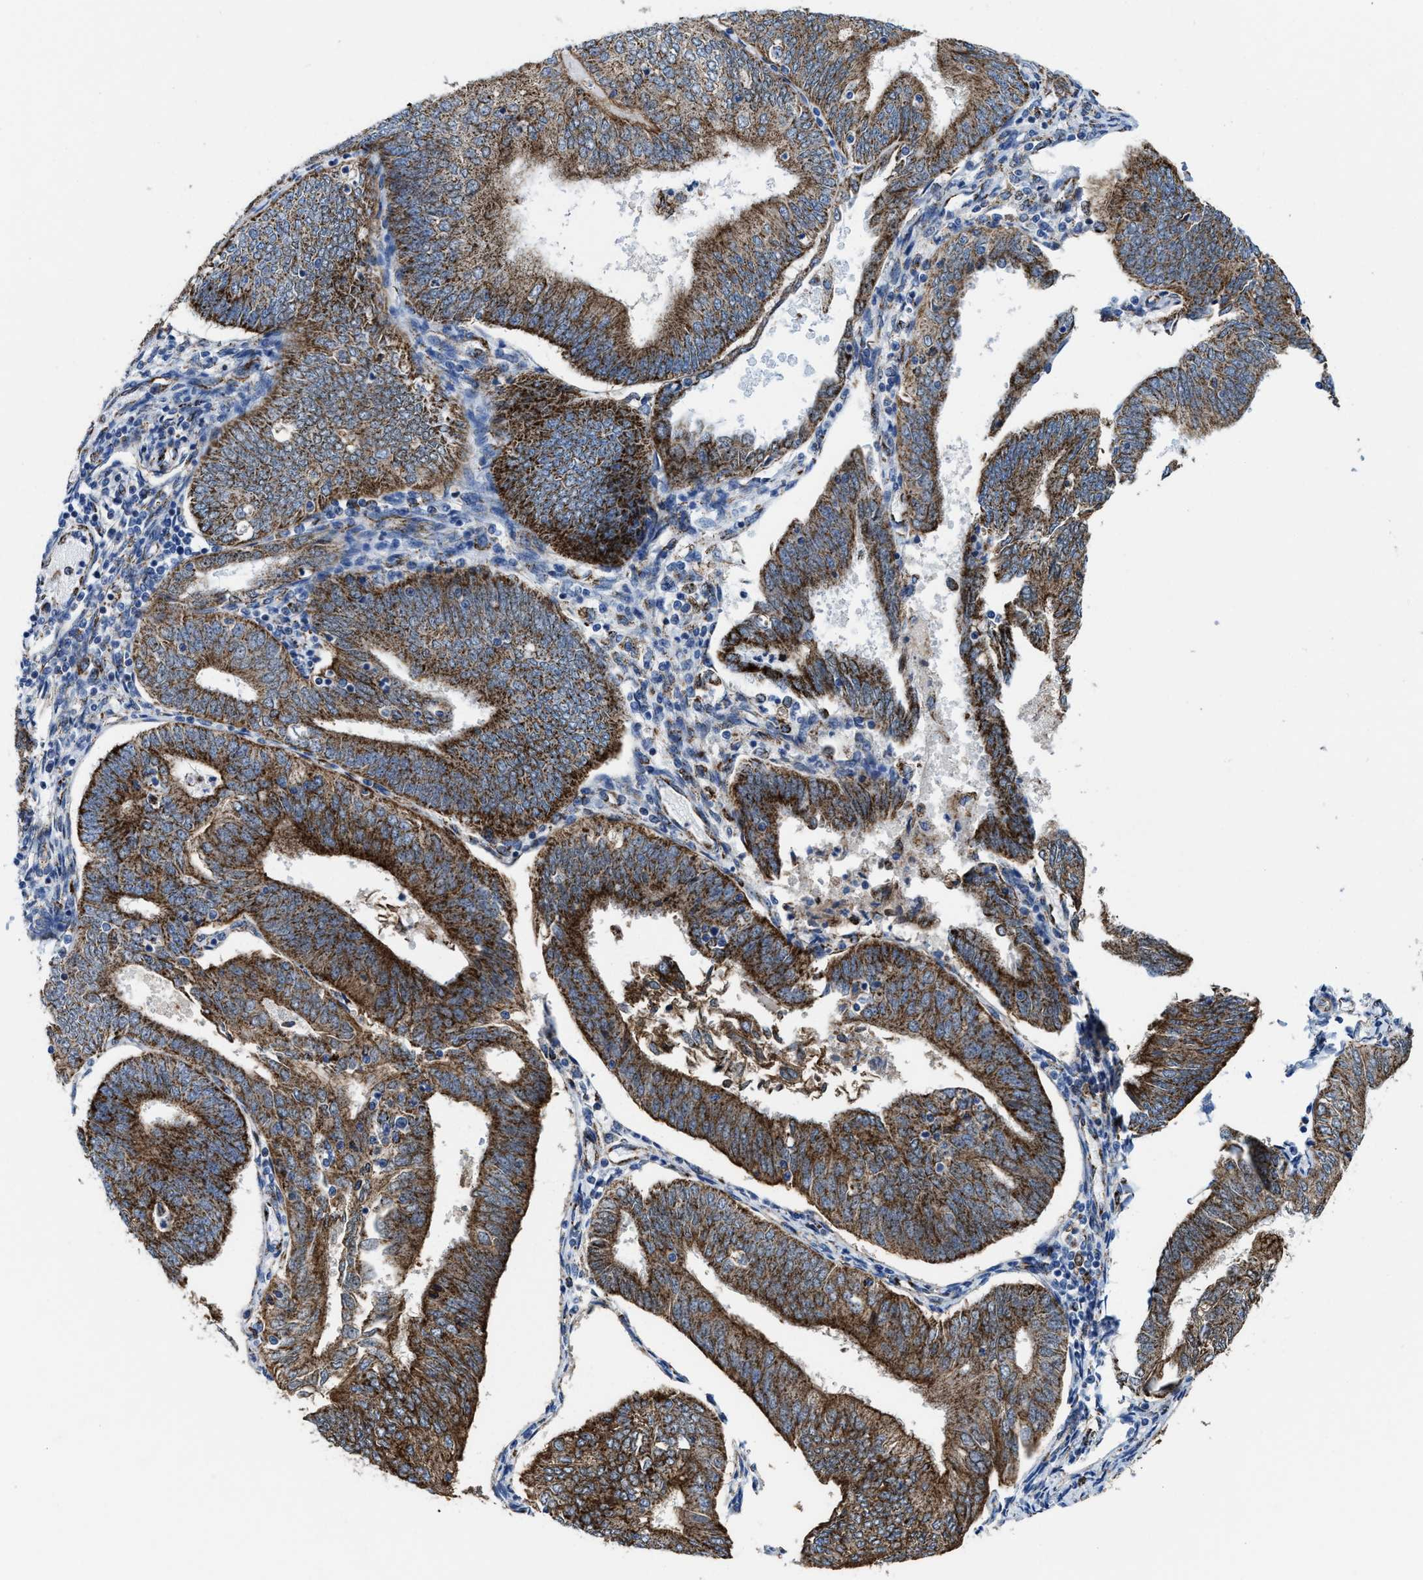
{"staining": {"intensity": "strong", "quantity": ">75%", "location": "cytoplasmic/membranous"}, "tissue": "endometrial cancer", "cell_type": "Tumor cells", "image_type": "cancer", "snomed": [{"axis": "morphology", "description": "Adenocarcinoma, NOS"}, {"axis": "topography", "description": "Endometrium"}], "caption": "Strong cytoplasmic/membranous protein staining is appreciated in approximately >75% of tumor cells in endometrial cancer (adenocarcinoma). (IHC, brightfield microscopy, high magnification).", "gene": "ALDH1B1", "patient": {"sex": "female", "age": 58}}